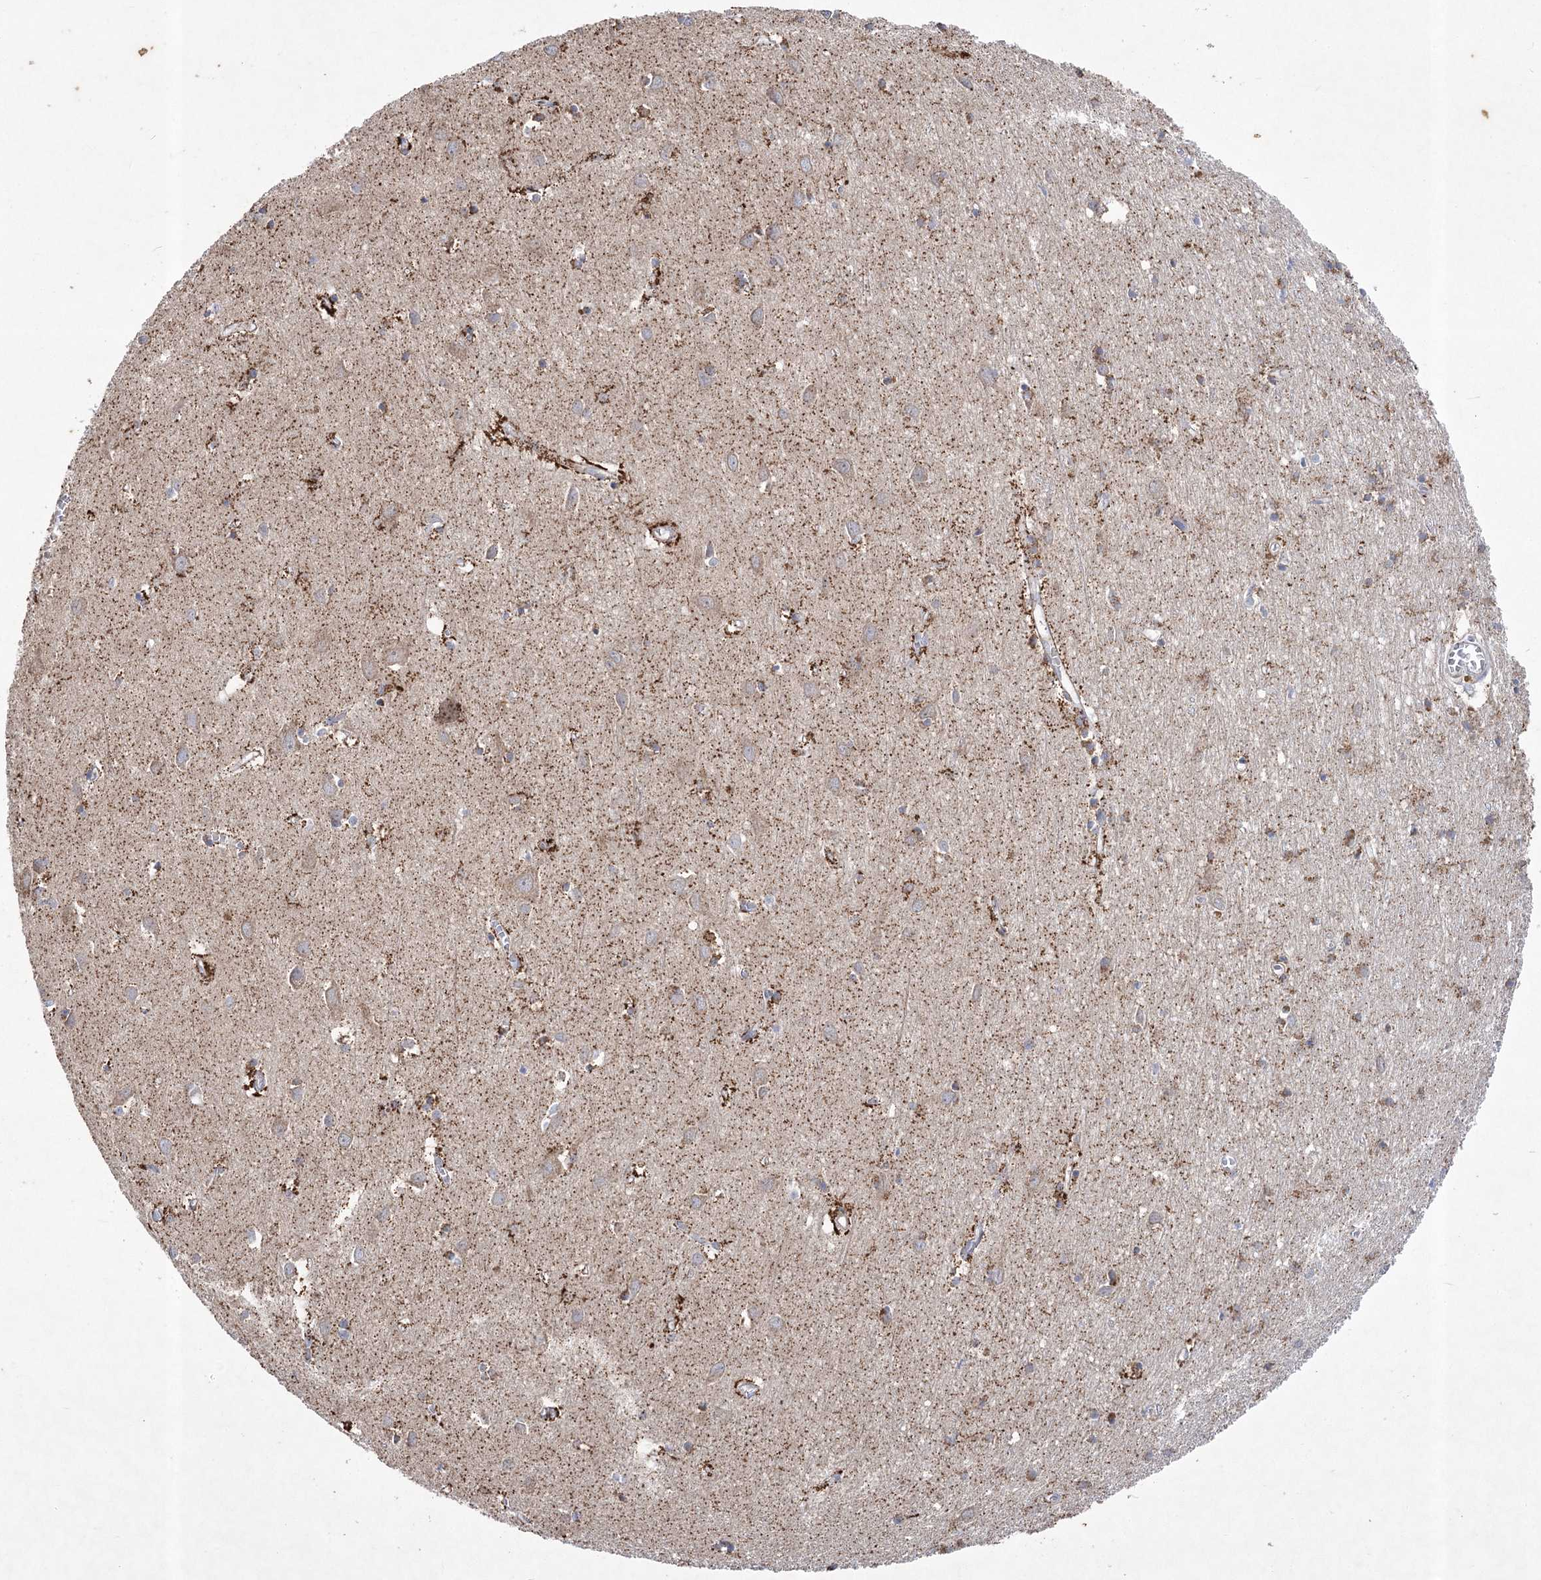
{"staining": {"intensity": "negative", "quantity": "none", "location": "none"}, "tissue": "cerebral cortex", "cell_type": "Endothelial cells", "image_type": "normal", "snomed": [{"axis": "morphology", "description": "Normal tissue, NOS"}, {"axis": "topography", "description": "Cerebral cortex"}], "caption": "Immunohistochemistry image of unremarkable cerebral cortex: cerebral cortex stained with DAB reveals no significant protein expression in endothelial cells. Brightfield microscopy of immunohistochemistry (IHC) stained with DAB (brown) and hematoxylin (blue), captured at high magnification.", "gene": "ITSN2", "patient": {"sex": "female", "age": 64}}